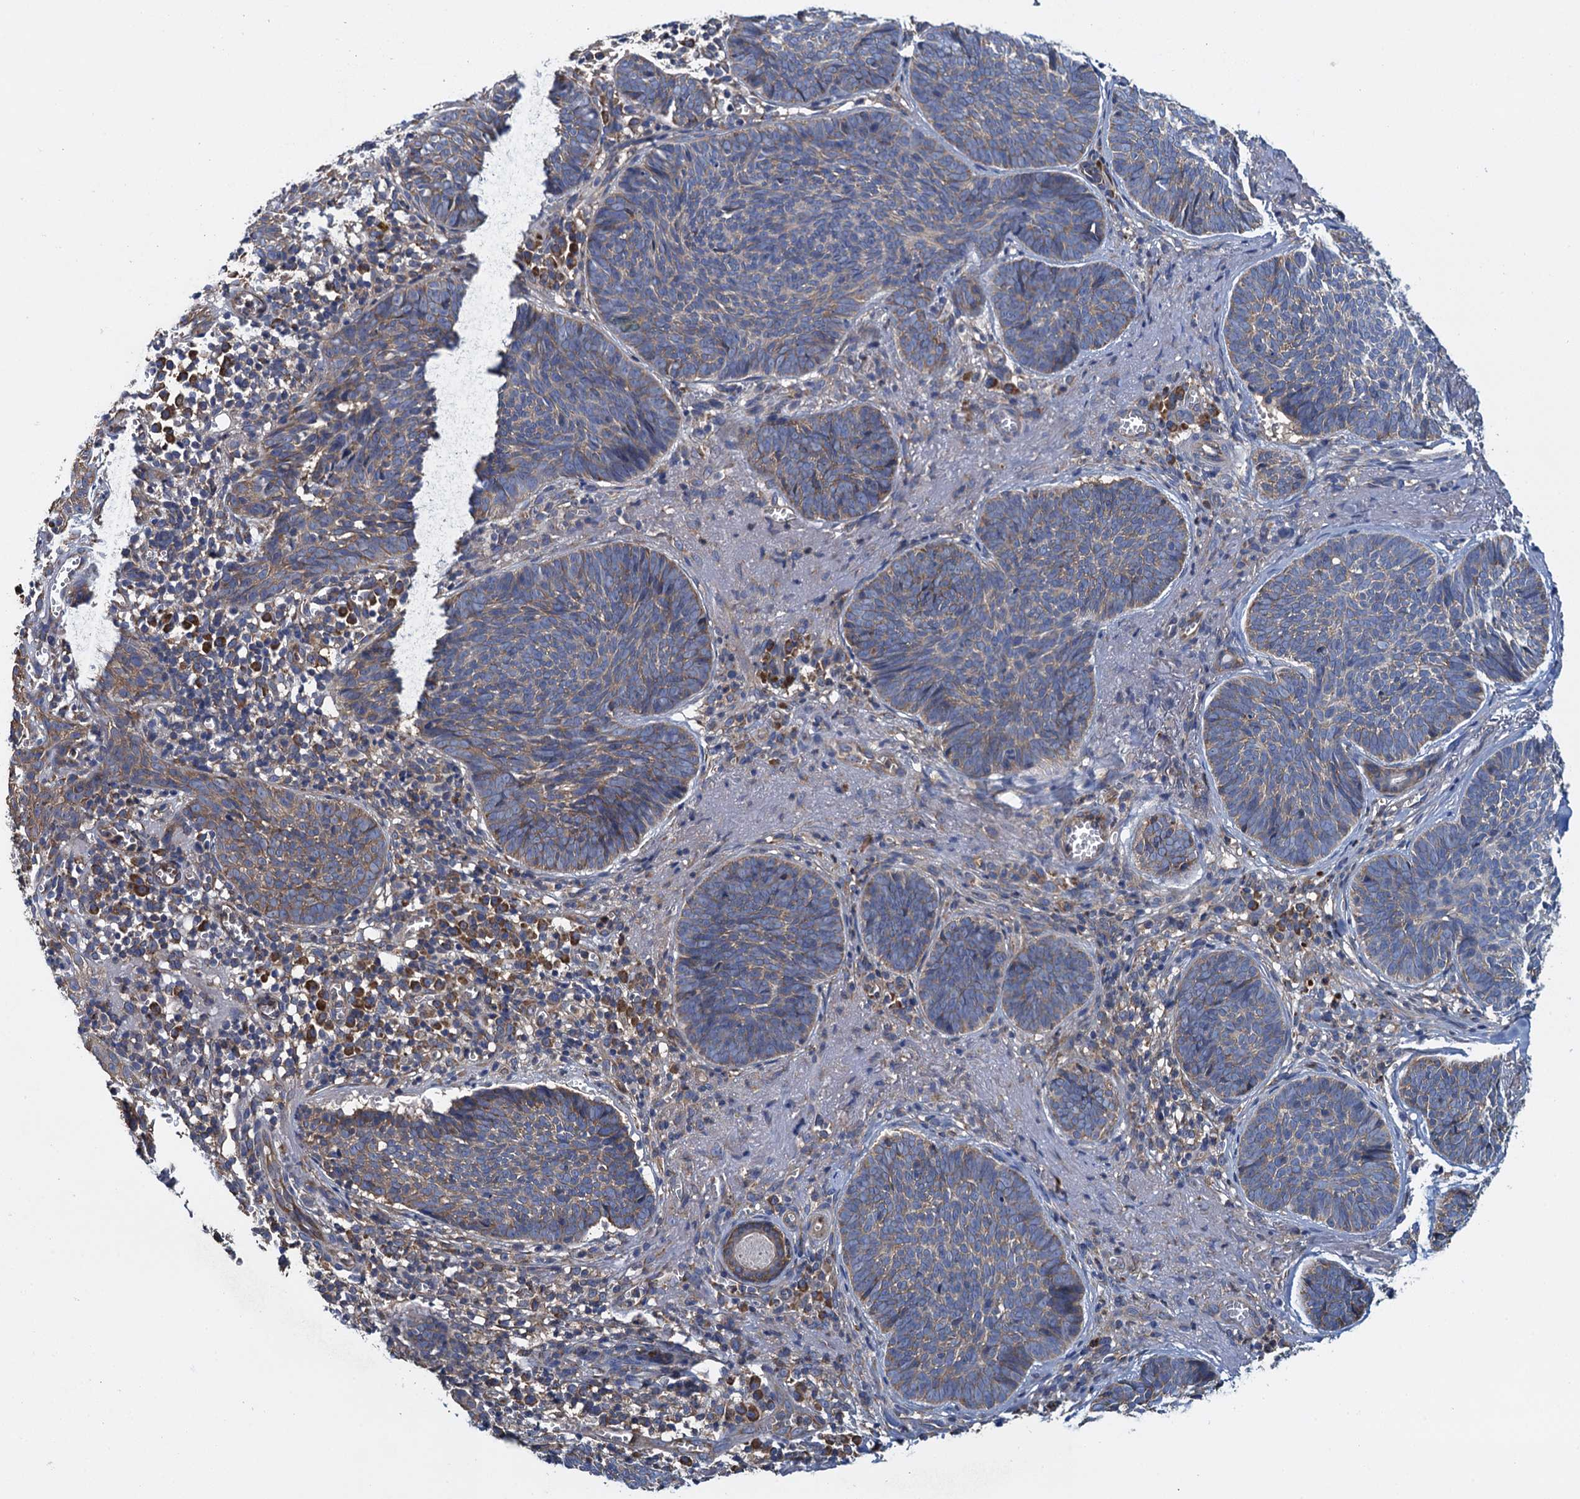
{"staining": {"intensity": "weak", "quantity": "25%-75%", "location": "cytoplasmic/membranous"}, "tissue": "skin cancer", "cell_type": "Tumor cells", "image_type": "cancer", "snomed": [{"axis": "morphology", "description": "Basal cell carcinoma"}, {"axis": "topography", "description": "Skin"}], "caption": "There is low levels of weak cytoplasmic/membranous staining in tumor cells of basal cell carcinoma (skin), as demonstrated by immunohistochemical staining (brown color).", "gene": "ADCY9", "patient": {"sex": "female", "age": 74}}